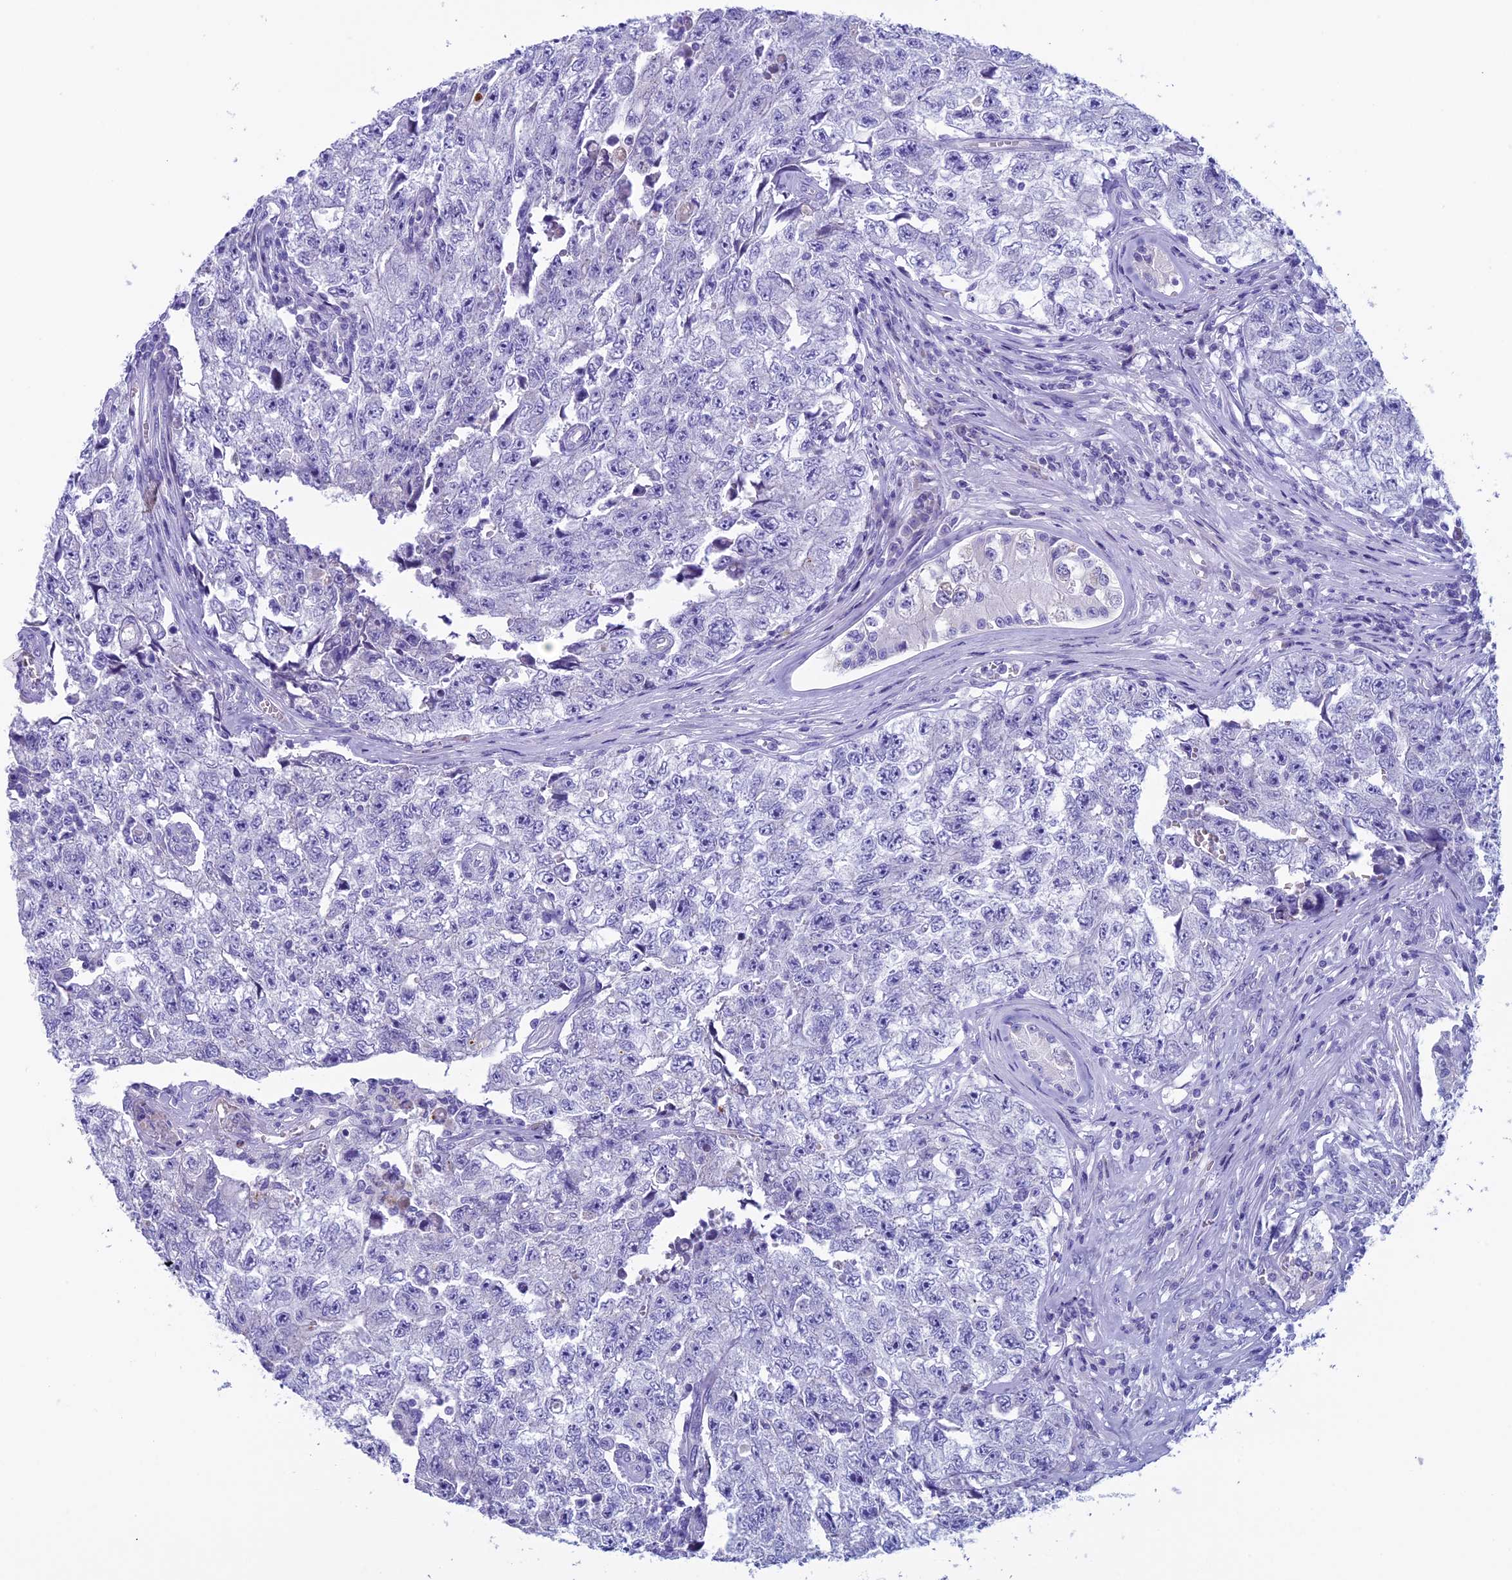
{"staining": {"intensity": "negative", "quantity": "none", "location": "none"}, "tissue": "testis cancer", "cell_type": "Tumor cells", "image_type": "cancer", "snomed": [{"axis": "morphology", "description": "Carcinoma, Embryonal, NOS"}, {"axis": "topography", "description": "Testis"}], "caption": "A histopathology image of testis cancer stained for a protein demonstrates no brown staining in tumor cells. Nuclei are stained in blue.", "gene": "ZNF563", "patient": {"sex": "male", "age": 17}}